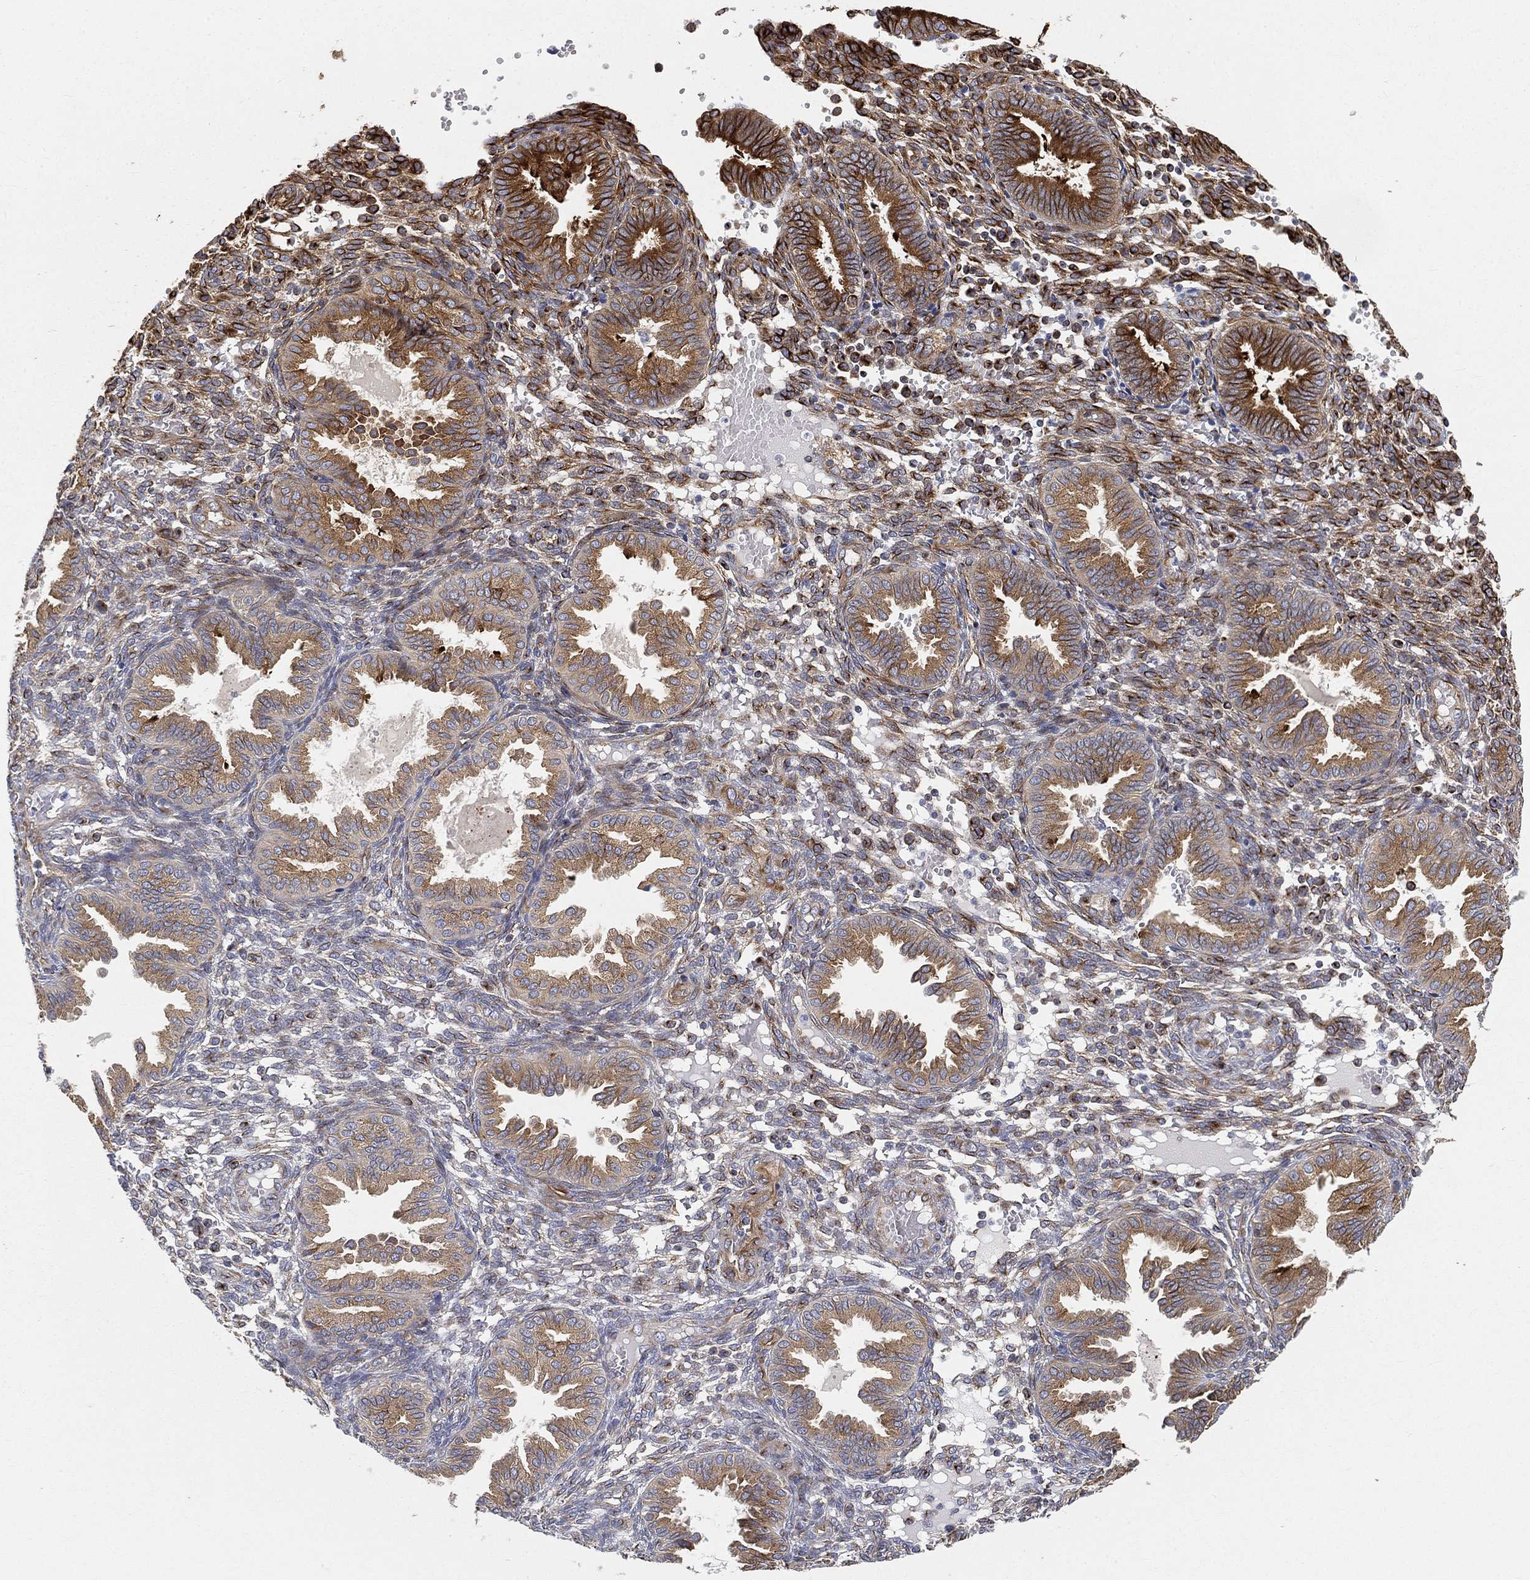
{"staining": {"intensity": "strong", "quantity": "<25%", "location": "cytoplasmic/membranous"}, "tissue": "endometrium", "cell_type": "Cells in endometrial stroma", "image_type": "normal", "snomed": [{"axis": "morphology", "description": "Normal tissue, NOS"}, {"axis": "topography", "description": "Endometrium"}], "caption": "A medium amount of strong cytoplasmic/membranous staining is present in about <25% of cells in endometrial stroma in benign endometrium.", "gene": "TMEM25", "patient": {"sex": "female", "age": 42}}